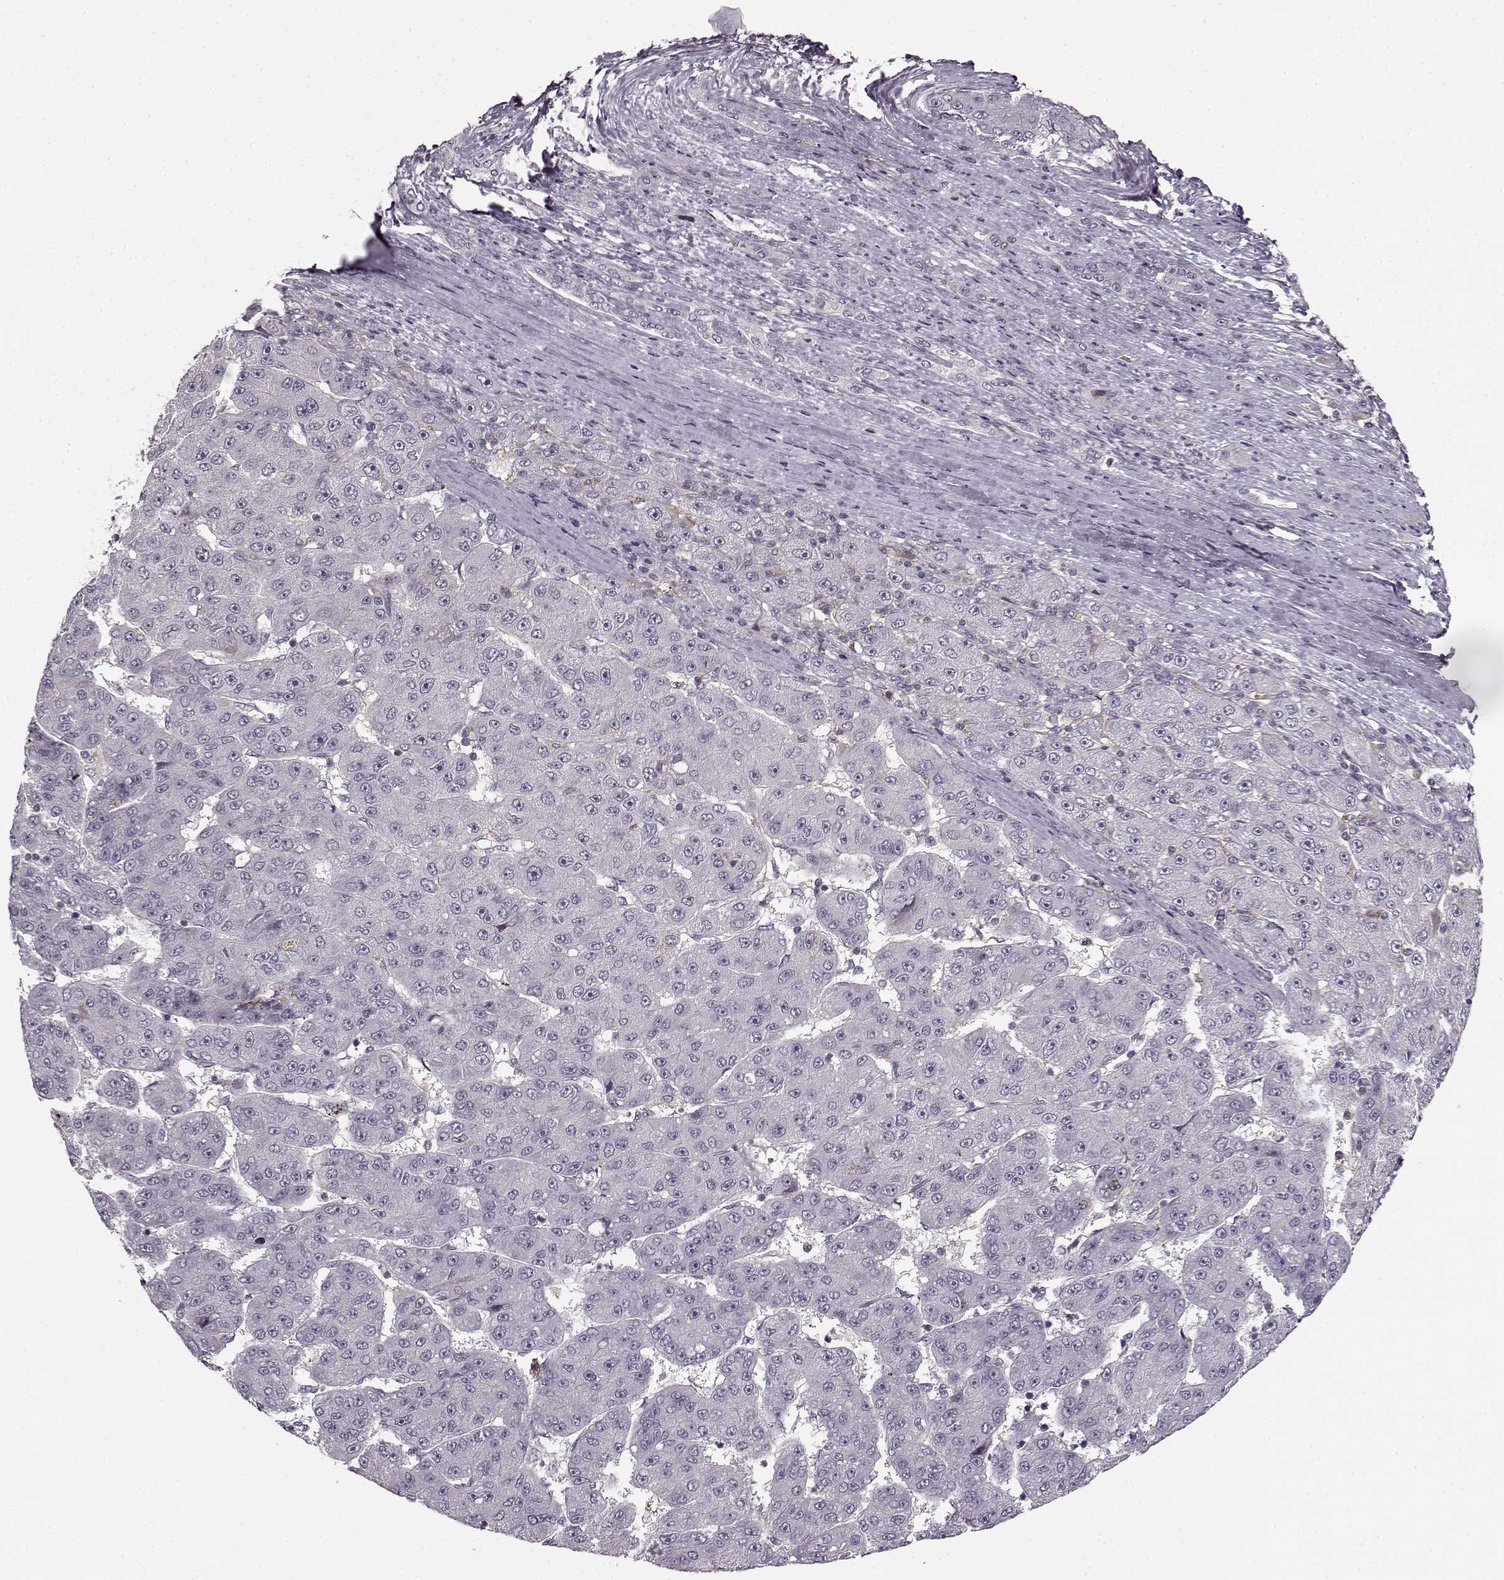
{"staining": {"intensity": "negative", "quantity": "none", "location": "none"}, "tissue": "liver cancer", "cell_type": "Tumor cells", "image_type": "cancer", "snomed": [{"axis": "morphology", "description": "Carcinoma, Hepatocellular, NOS"}, {"axis": "topography", "description": "Liver"}], "caption": "This is an immunohistochemistry image of liver cancer (hepatocellular carcinoma). There is no staining in tumor cells.", "gene": "MFSD1", "patient": {"sex": "male", "age": 67}}